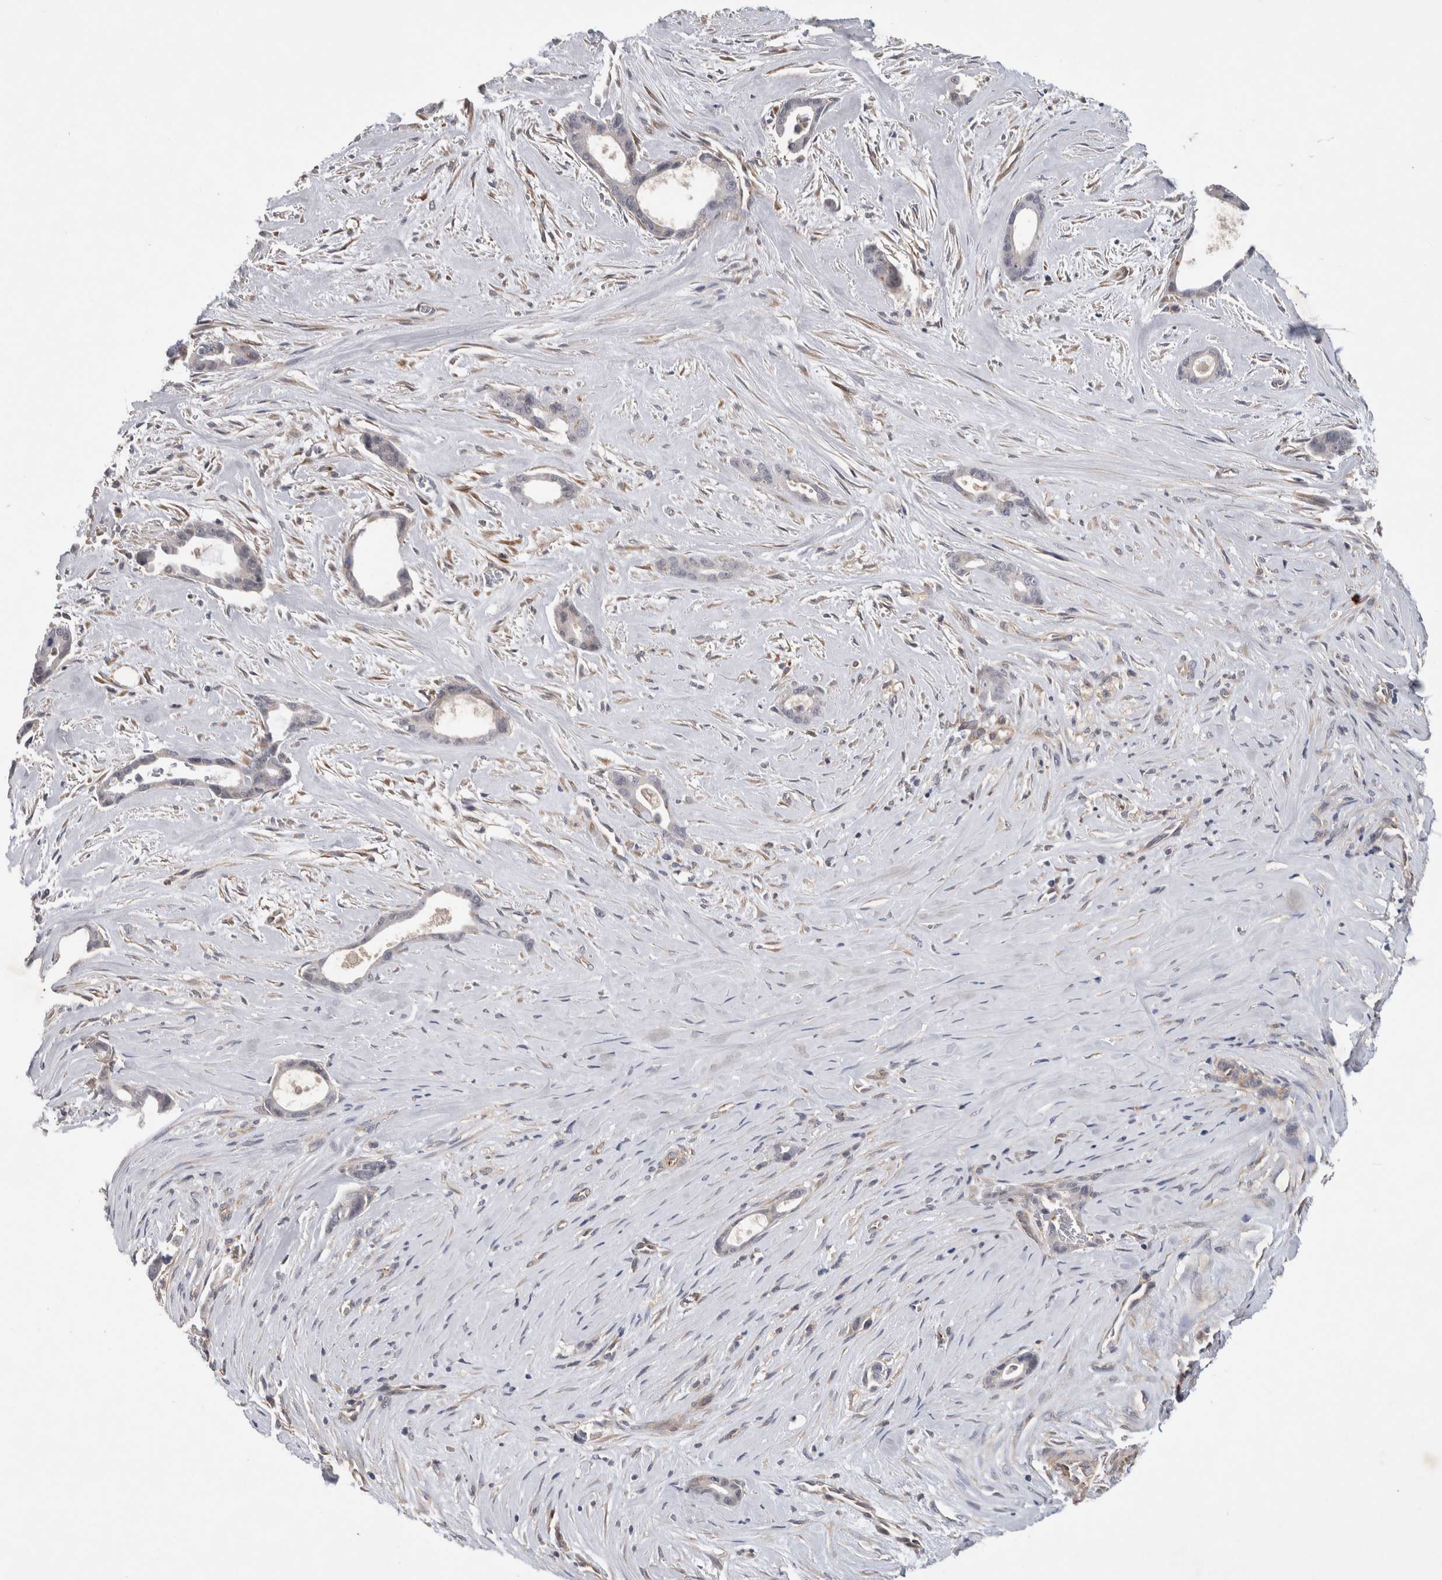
{"staining": {"intensity": "negative", "quantity": "none", "location": "none"}, "tissue": "liver cancer", "cell_type": "Tumor cells", "image_type": "cancer", "snomed": [{"axis": "morphology", "description": "Cholangiocarcinoma"}, {"axis": "topography", "description": "Liver"}], "caption": "This photomicrograph is of liver cancer (cholangiocarcinoma) stained with IHC to label a protein in brown with the nuclei are counter-stained blue. There is no expression in tumor cells.", "gene": "ANKFY1", "patient": {"sex": "female", "age": 55}}